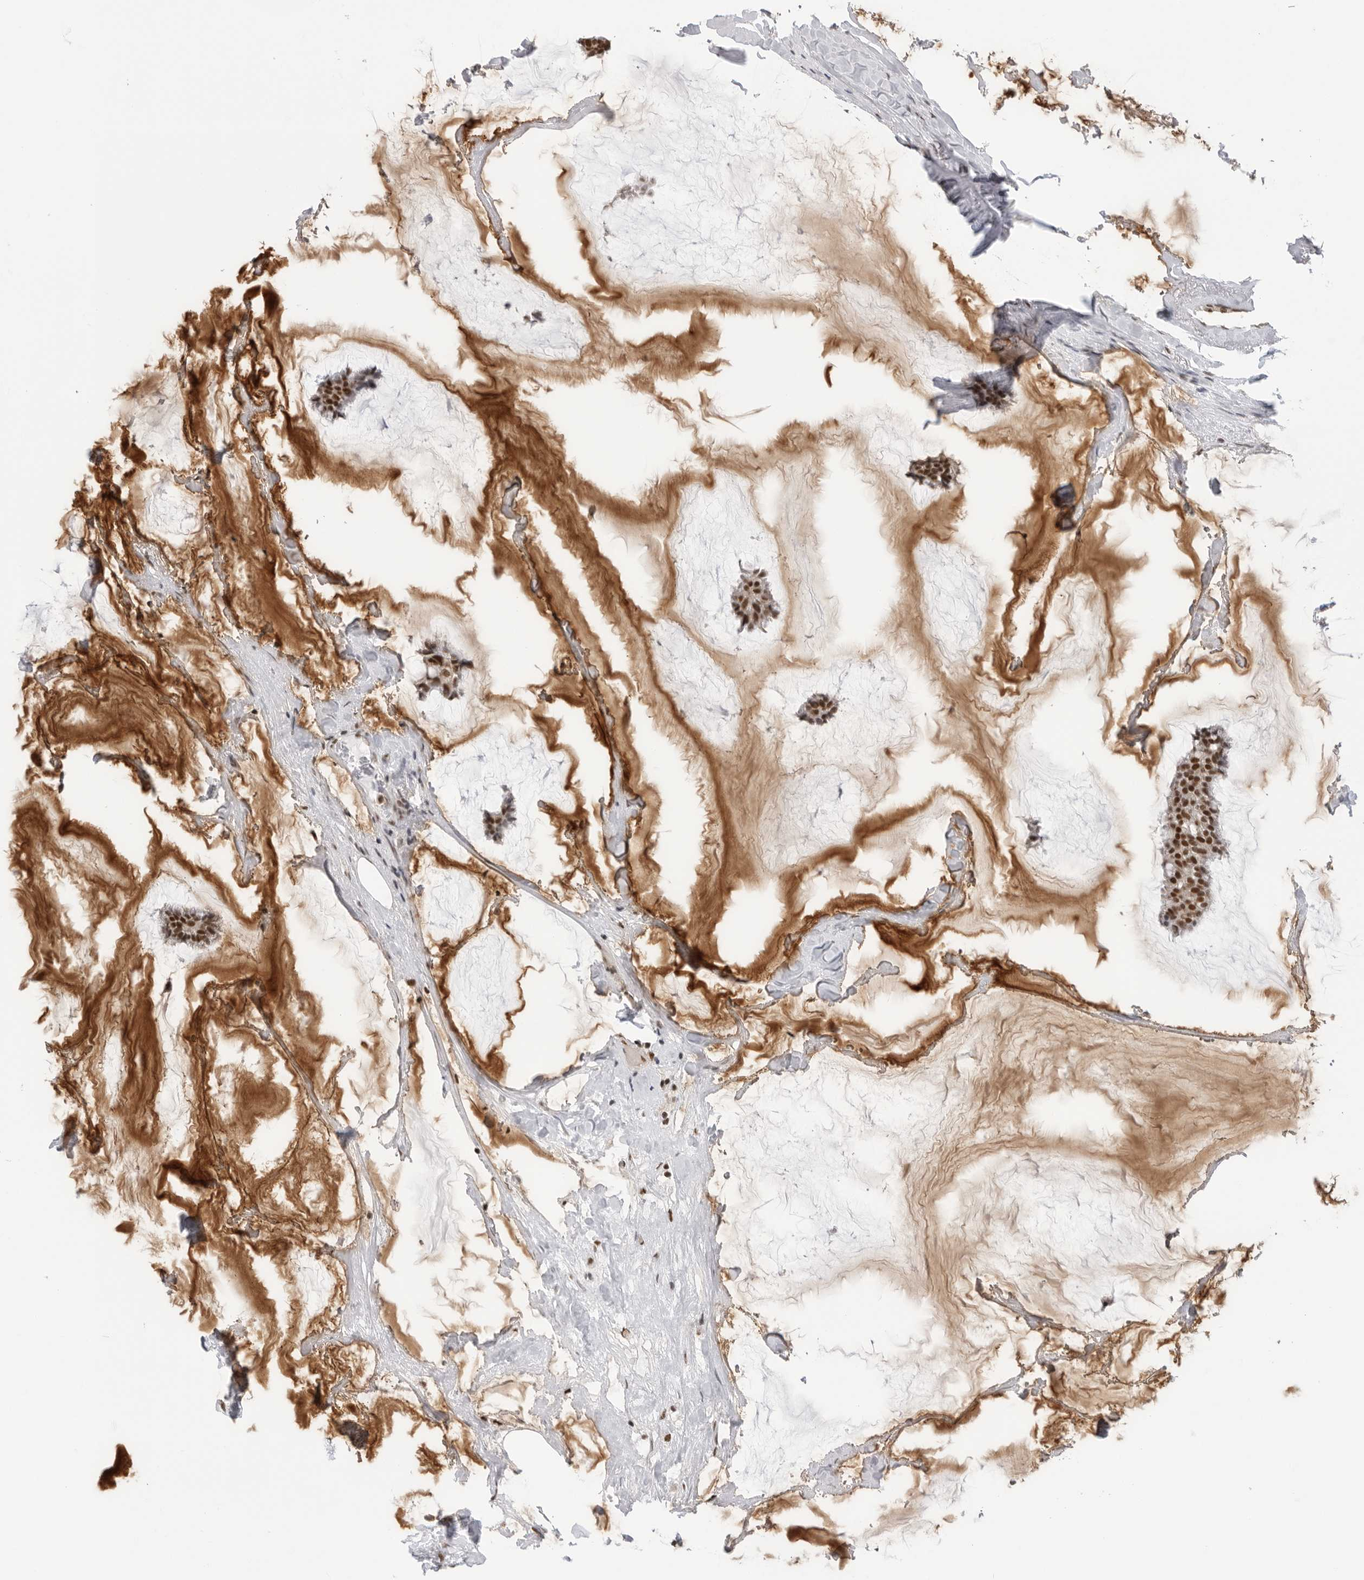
{"staining": {"intensity": "moderate", "quantity": ">75%", "location": "nuclear"}, "tissue": "breast cancer", "cell_type": "Tumor cells", "image_type": "cancer", "snomed": [{"axis": "morphology", "description": "Duct carcinoma"}, {"axis": "topography", "description": "Breast"}], "caption": "A photomicrograph of breast cancer (invasive ductal carcinoma) stained for a protein reveals moderate nuclear brown staining in tumor cells.", "gene": "RPA2", "patient": {"sex": "female", "age": 93}}